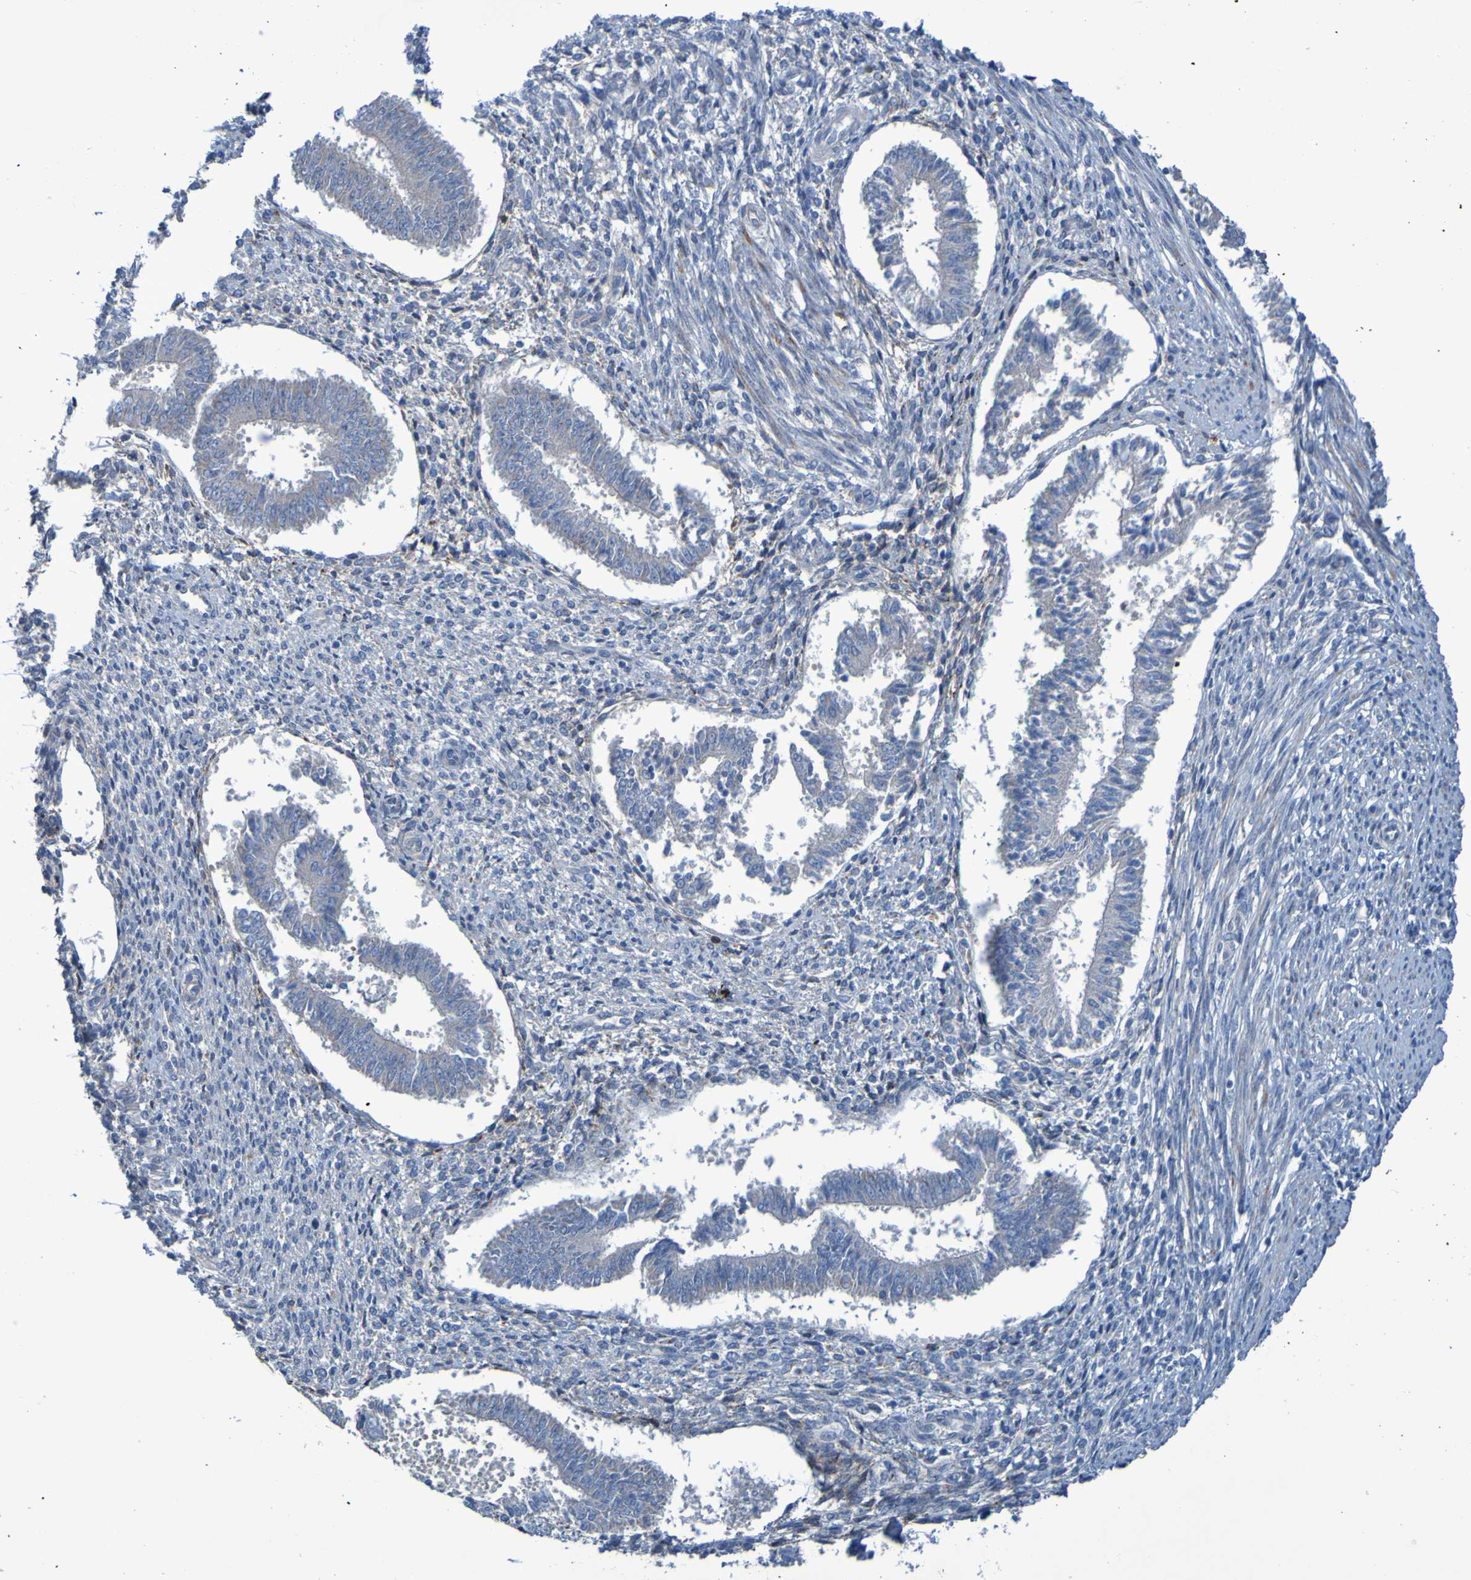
{"staining": {"intensity": "negative", "quantity": "none", "location": "none"}, "tissue": "endometrium", "cell_type": "Cells in endometrial stroma", "image_type": "normal", "snomed": [{"axis": "morphology", "description": "Normal tissue, NOS"}, {"axis": "topography", "description": "Endometrium"}], "caption": "This is an immunohistochemistry histopathology image of normal endometrium. There is no positivity in cells in endometrial stroma.", "gene": "NPRL3", "patient": {"sex": "female", "age": 35}}